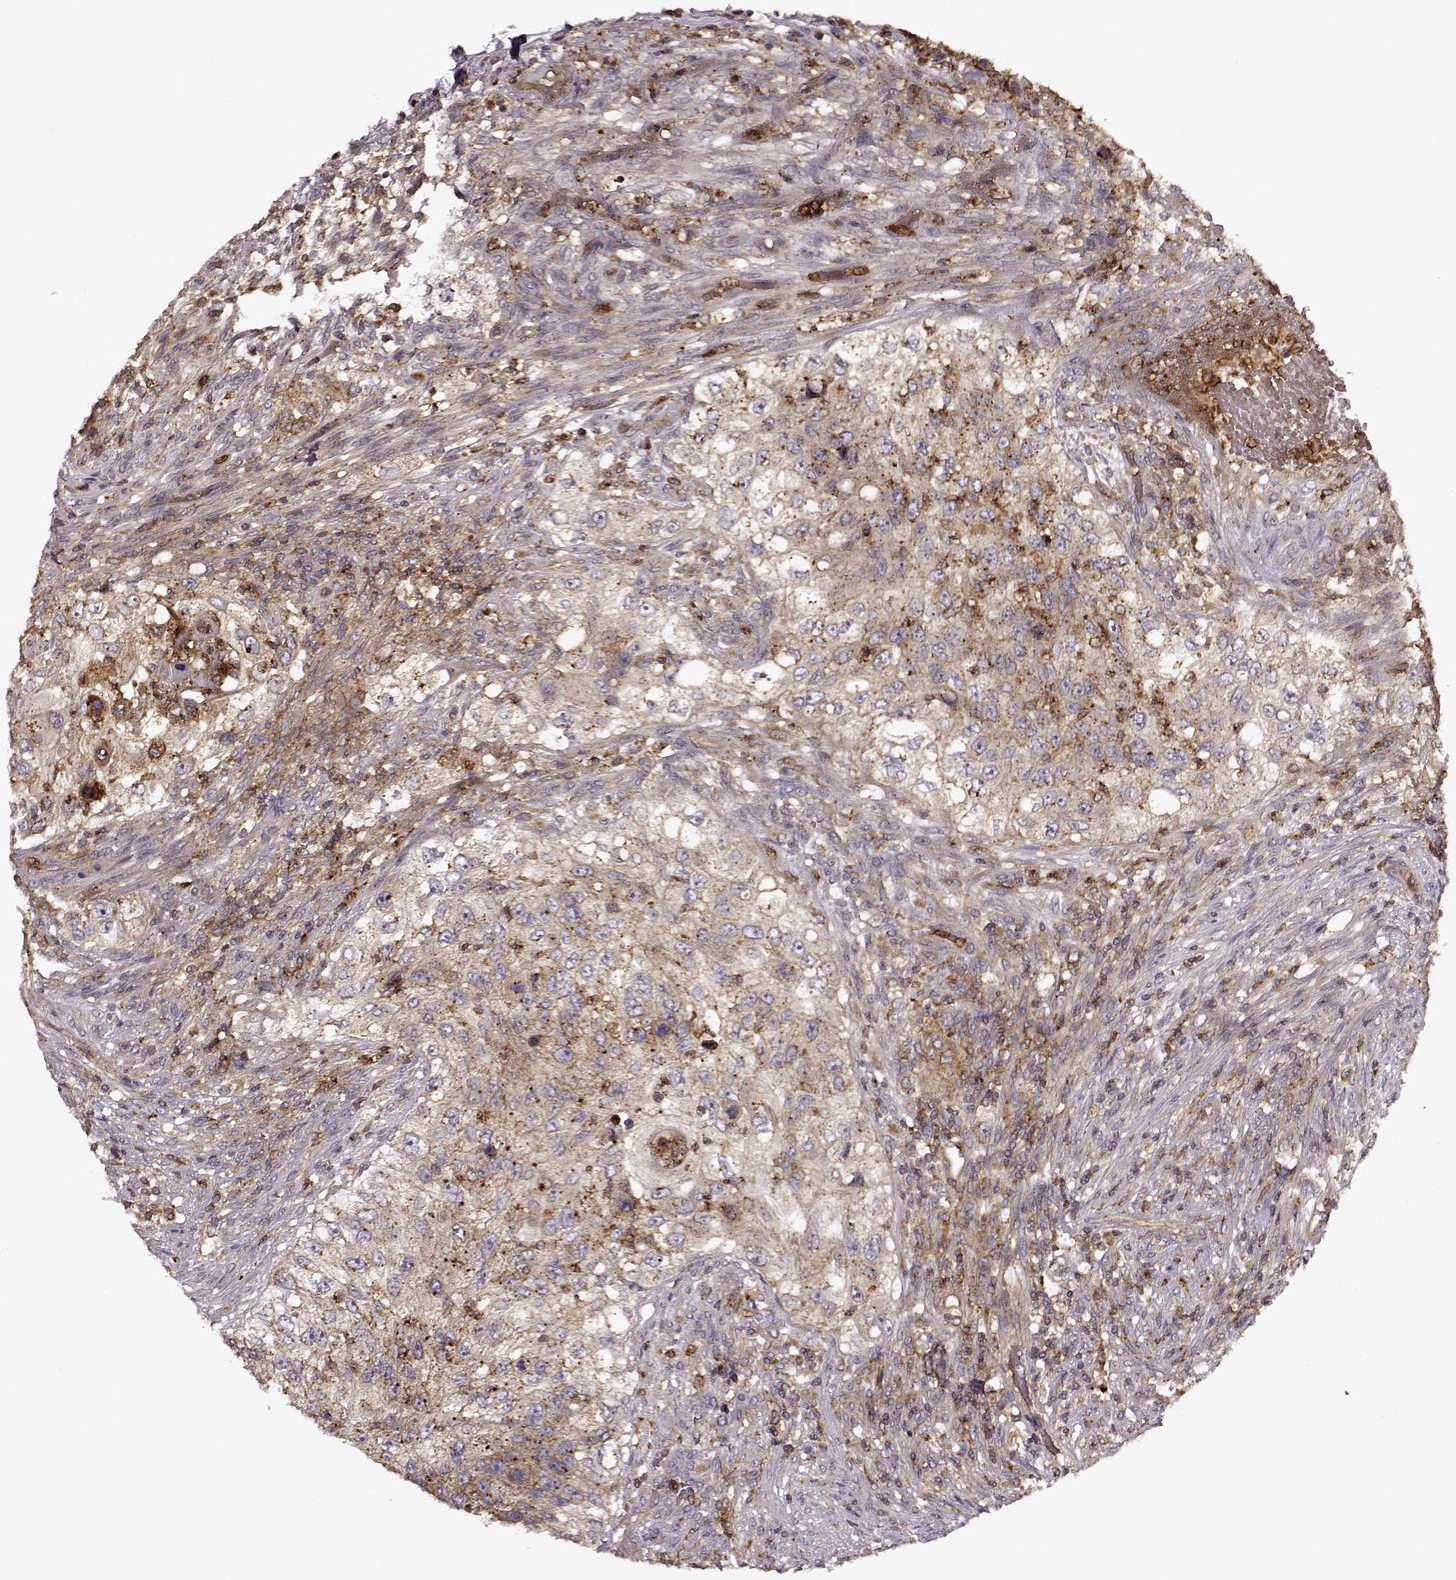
{"staining": {"intensity": "weak", "quantity": ">75%", "location": "cytoplasmic/membranous"}, "tissue": "urothelial cancer", "cell_type": "Tumor cells", "image_type": "cancer", "snomed": [{"axis": "morphology", "description": "Urothelial carcinoma, High grade"}, {"axis": "topography", "description": "Urinary bladder"}], "caption": "There is low levels of weak cytoplasmic/membranous expression in tumor cells of urothelial cancer, as demonstrated by immunohistochemical staining (brown color).", "gene": "IFRD2", "patient": {"sex": "female", "age": 60}}